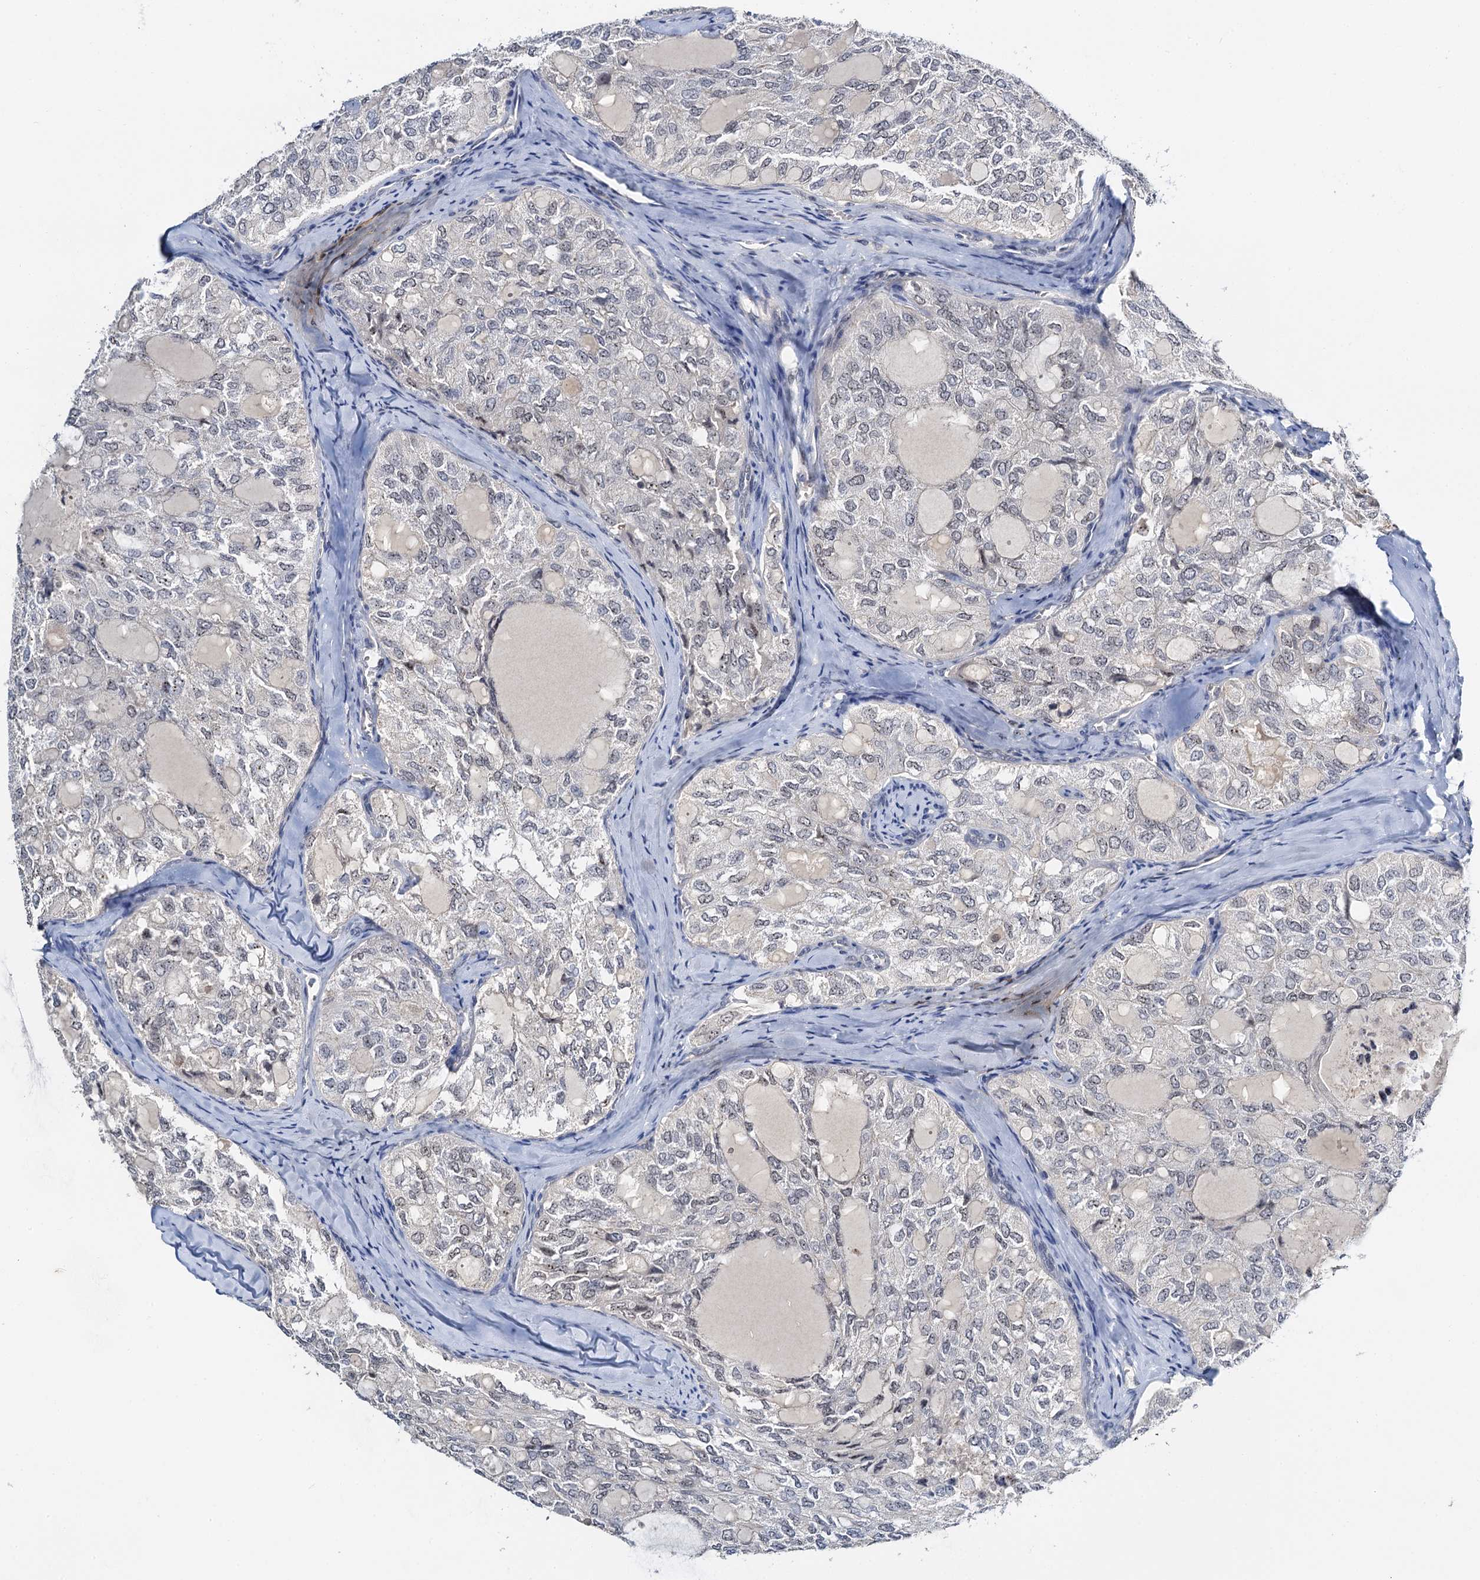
{"staining": {"intensity": "weak", "quantity": "25%-75%", "location": "nuclear"}, "tissue": "thyroid cancer", "cell_type": "Tumor cells", "image_type": "cancer", "snomed": [{"axis": "morphology", "description": "Follicular adenoma carcinoma, NOS"}, {"axis": "topography", "description": "Thyroid gland"}], "caption": "Brown immunohistochemical staining in human thyroid cancer displays weak nuclear staining in approximately 25%-75% of tumor cells.", "gene": "NOP2", "patient": {"sex": "male", "age": 75}}